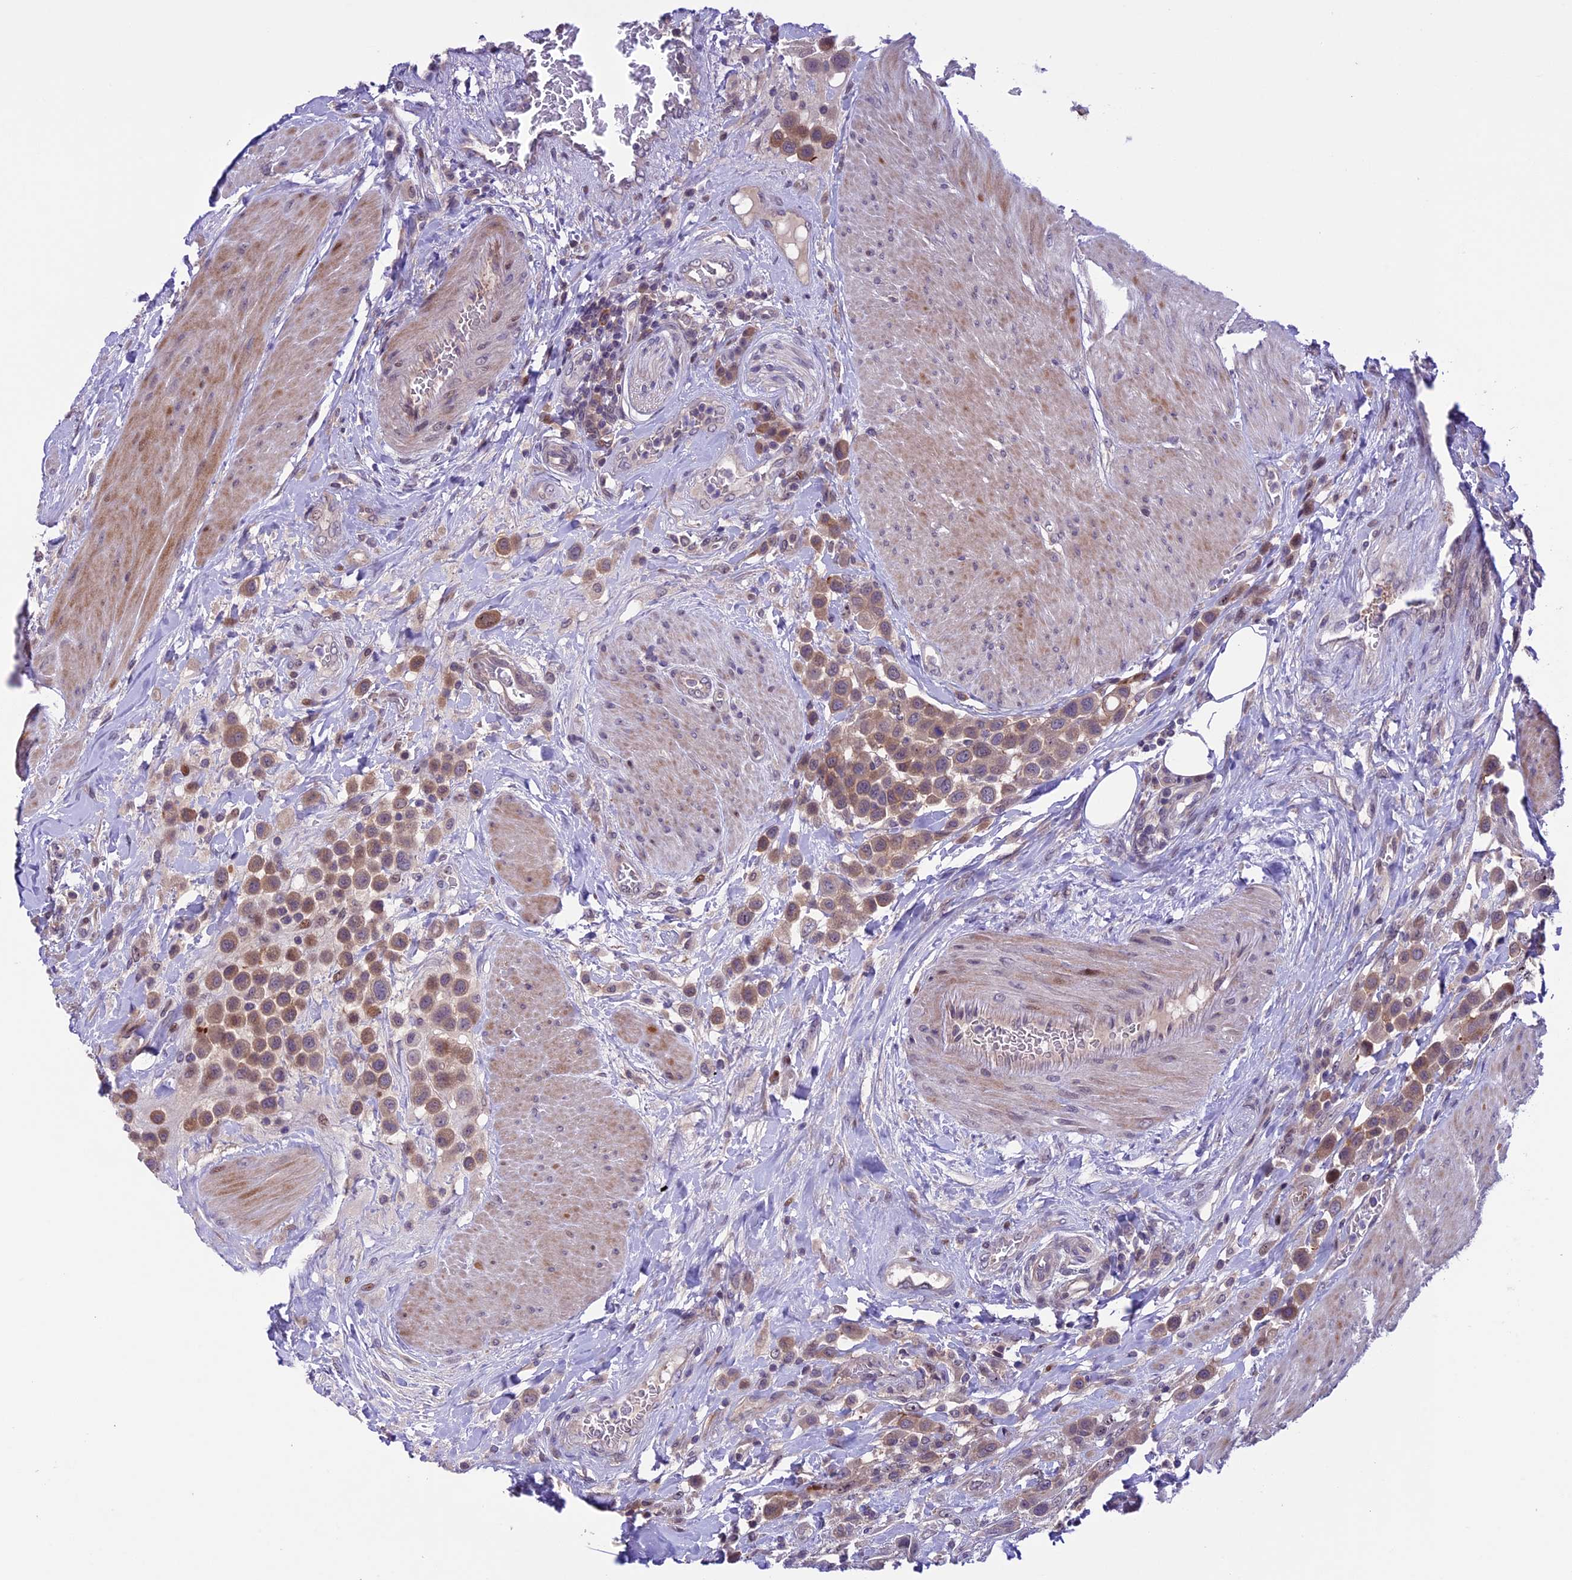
{"staining": {"intensity": "moderate", "quantity": ">75%", "location": "cytoplasmic/membranous"}, "tissue": "urothelial cancer", "cell_type": "Tumor cells", "image_type": "cancer", "snomed": [{"axis": "morphology", "description": "Urothelial carcinoma, High grade"}, {"axis": "topography", "description": "Urinary bladder"}], "caption": "Approximately >75% of tumor cells in urothelial cancer show moderate cytoplasmic/membranous protein positivity as visualized by brown immunohistochemical staining.", "gene": "XKR7", "patient": {"sex": "male", "age": 50}}